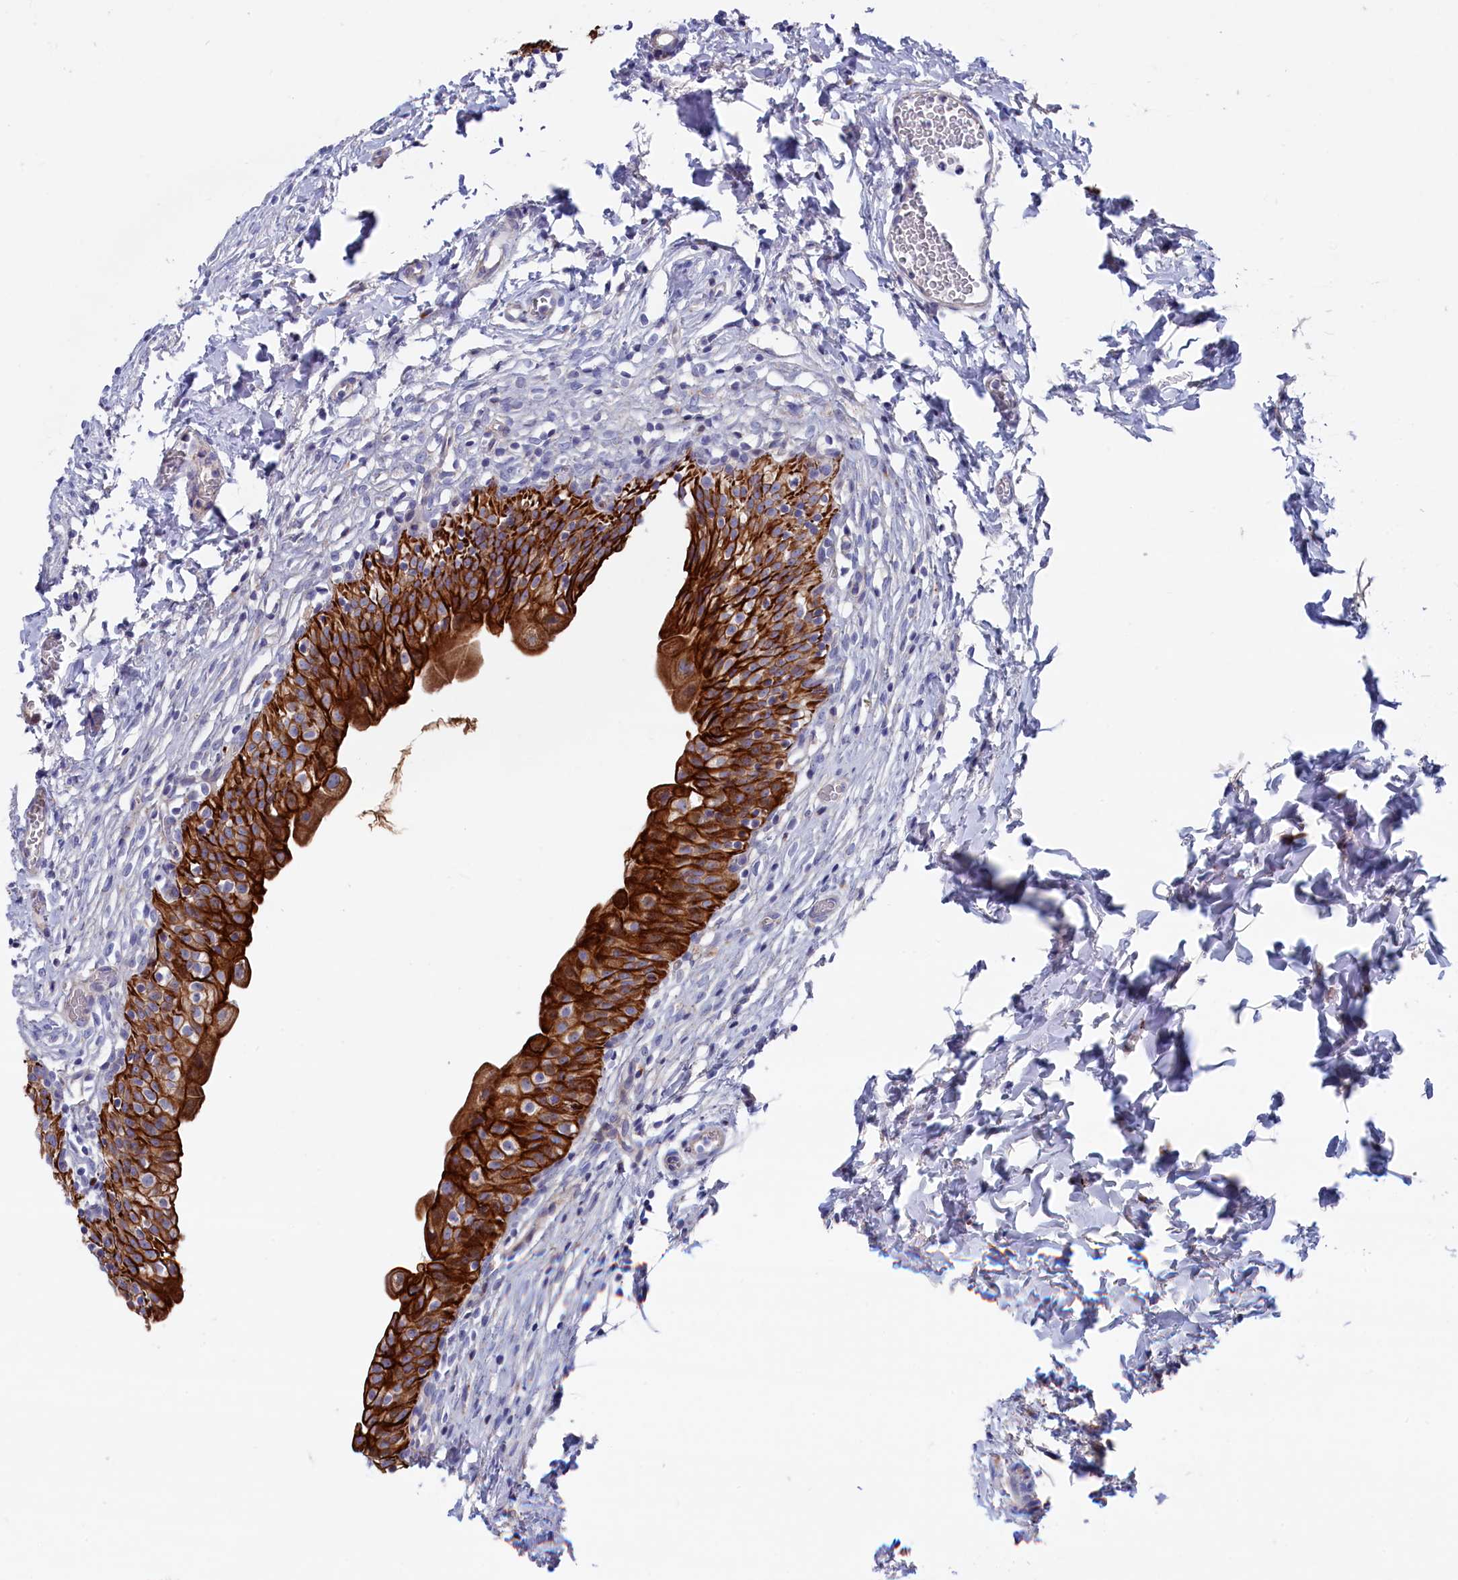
{"staining": {"intensity": "strong", "quantity": "25%-75%", "location": "cytoplasmic/membranous"}, "tissue": "urinary bladder", "cell_type": "Urothelial cells", "image_type": "normal", "snomed": [{"axis": "morphology", "description": "Normal tissue, NOS"}, {"axis": "topography", "description": "Urinary bladder"}], "caption": "Immunohistochemistry histopathology image of normal urinary bladder stained for a protein (brown), which shows high levels of strong cytoplasmic/membranous expression in approximately 25%-75% of urothelial cells.", "gene": "NUDT7", "patient": {"sex": "male", "age": 55}}